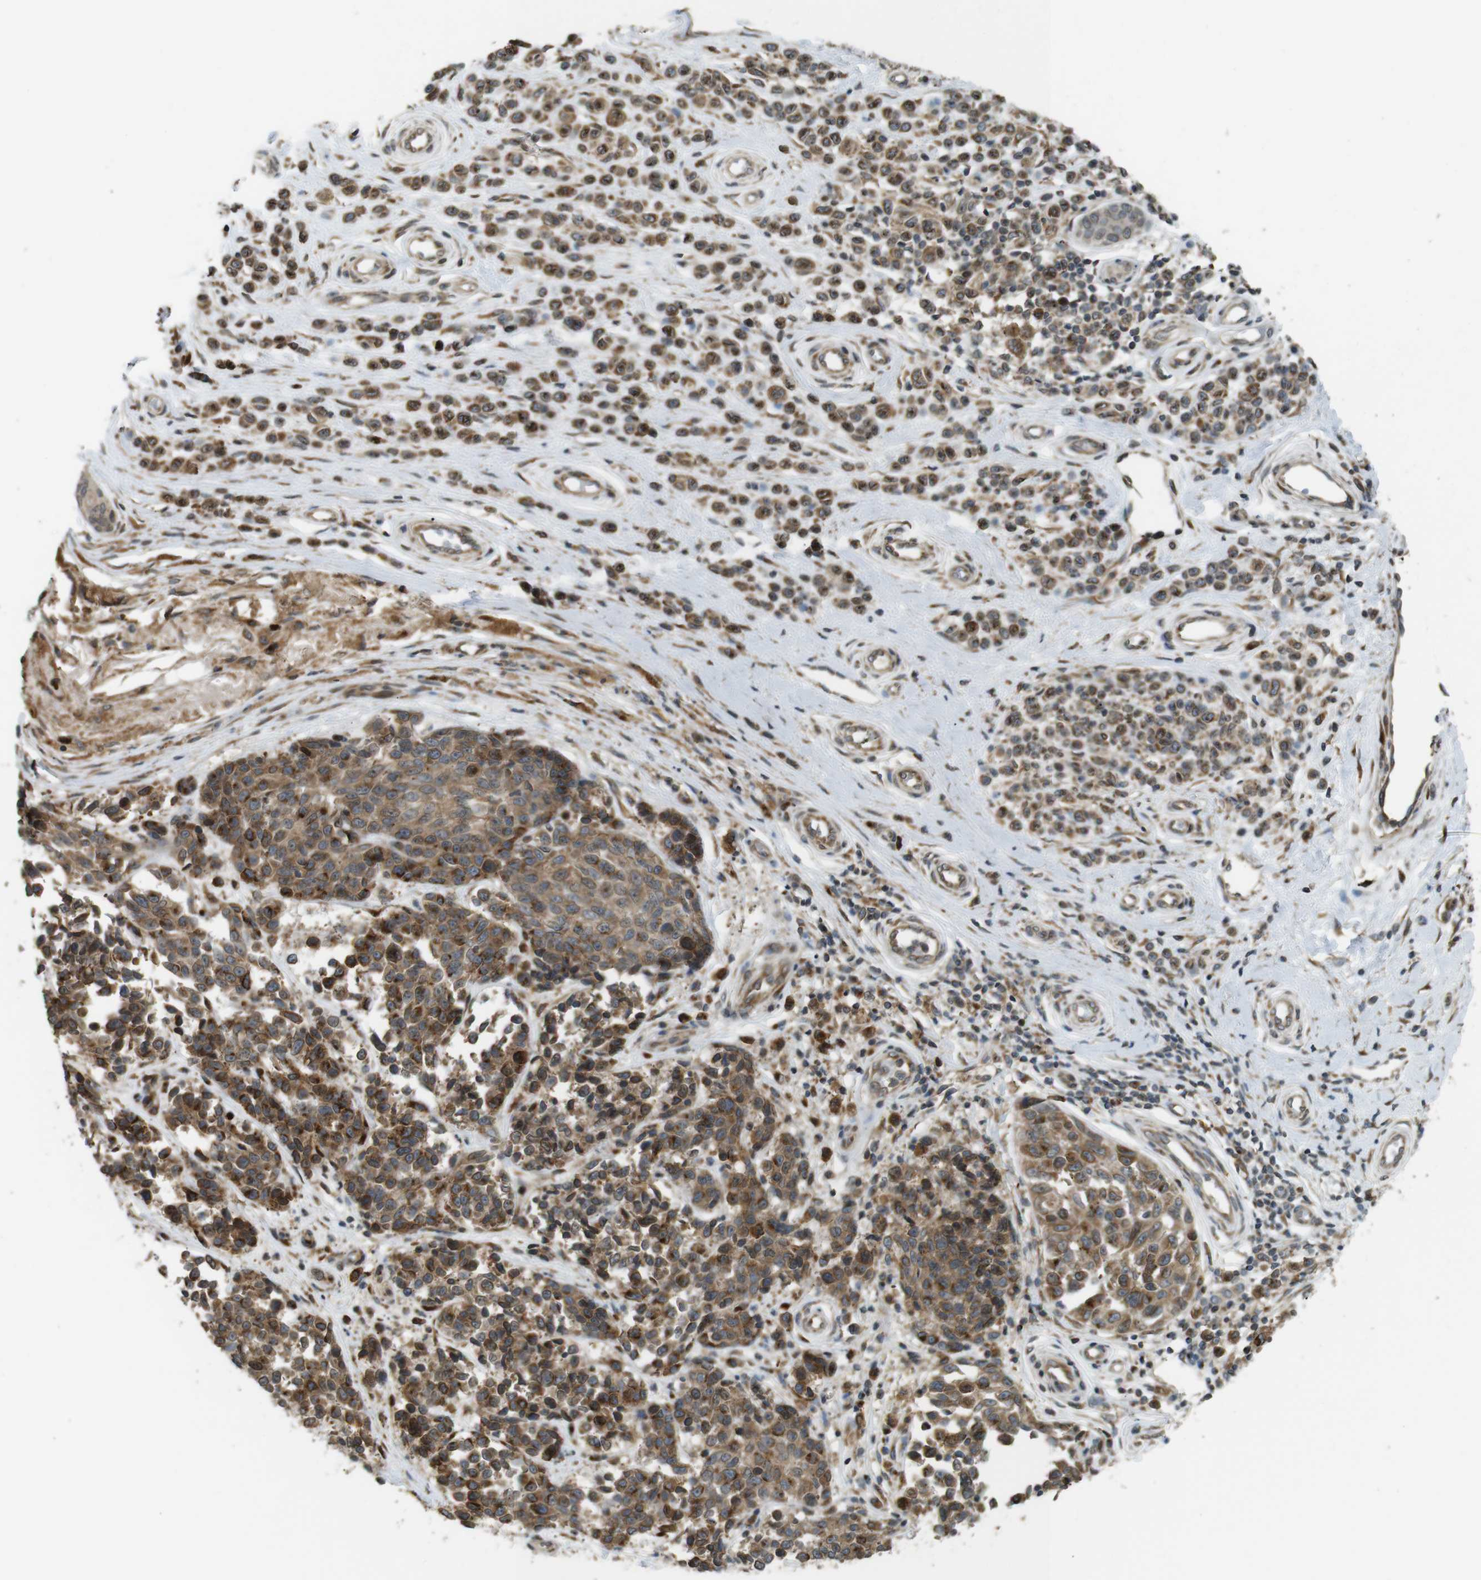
{"staining": {"intensity": "moderate", "quantity": "25%-75%", "location": "cytoplasmic/membranous"}, "tissue": "melanoma", "cell_type": "Tumor cells", "image_type": "cancer", "snomed": [{"axis": "morphology", "description": "Malignant melanoma, NOS"}, {"axis": "topography", "description": "Skin"}], "caption": "IHC (DAB (3,3'-diaminobenzidine)) staining of human melanoma demonstrates moderate cytoplasmic/membranous protein positivity in about 25%-75% of tumor cells. The protein of interest is stained brown, and the nuclei are stained in blue (DAB (3,3'-diaminobenzidine) IHC with brightfield microscopy, high magnification).", "gene": "TMED4", "patient": {"sex": "female", "age": 64}}